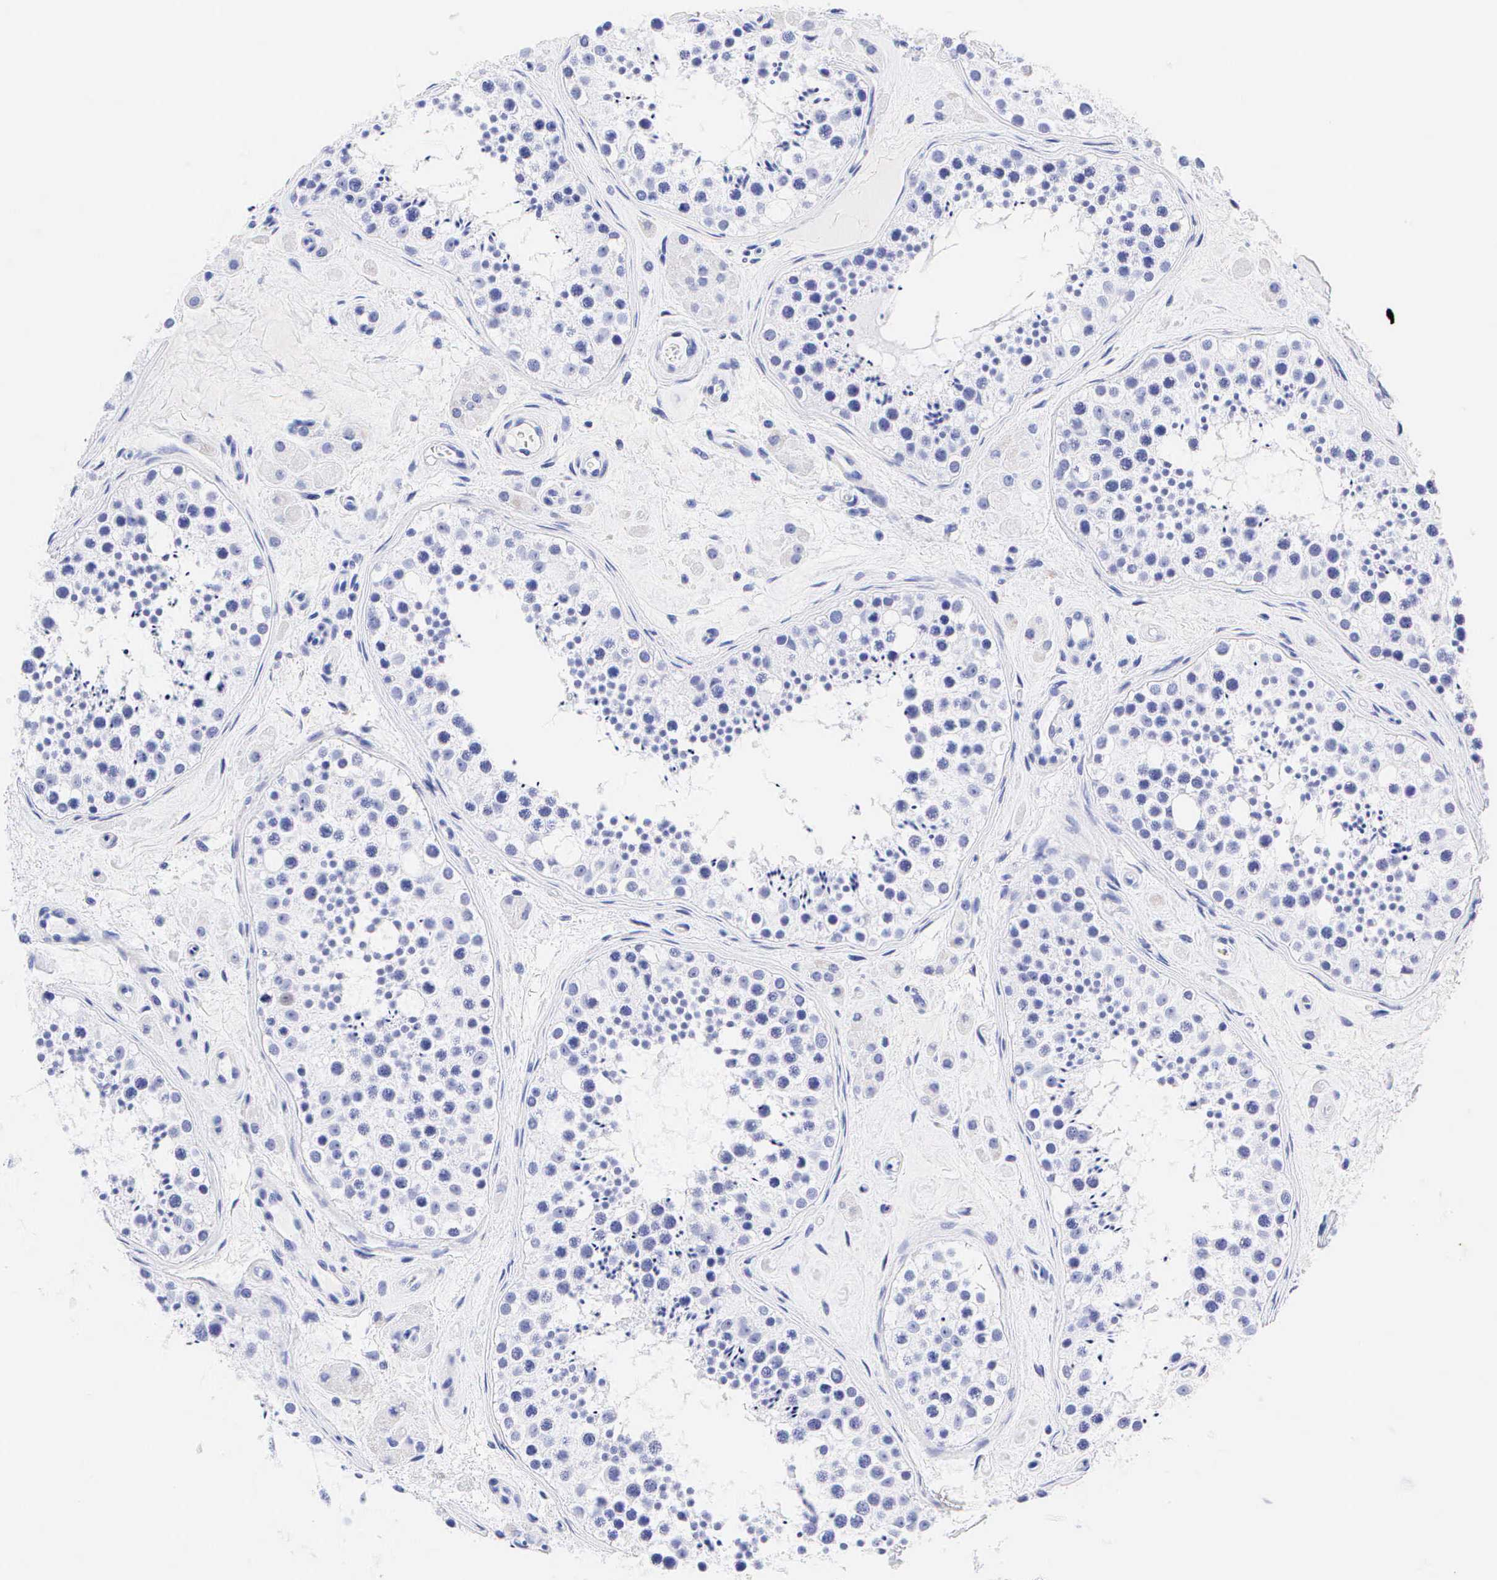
{"staining": {"intensity": "negative", "quantity": "none", "location": "none"}, "tissue": "testis", "cell_type": "Cells in seminiferous ducts", "image_type": "normal", "snomed": [{"axis": "morphology", "description": "Normal tissue, NOS"}, {"axis": "topography", "description": "Testis"}], "caption": "Protein analysis of unremarkable testis reveals no significant positivity in cells in seminiferous ducts.", "gene": "KRT20", "patient": {"sex": "male", "age": 38}}